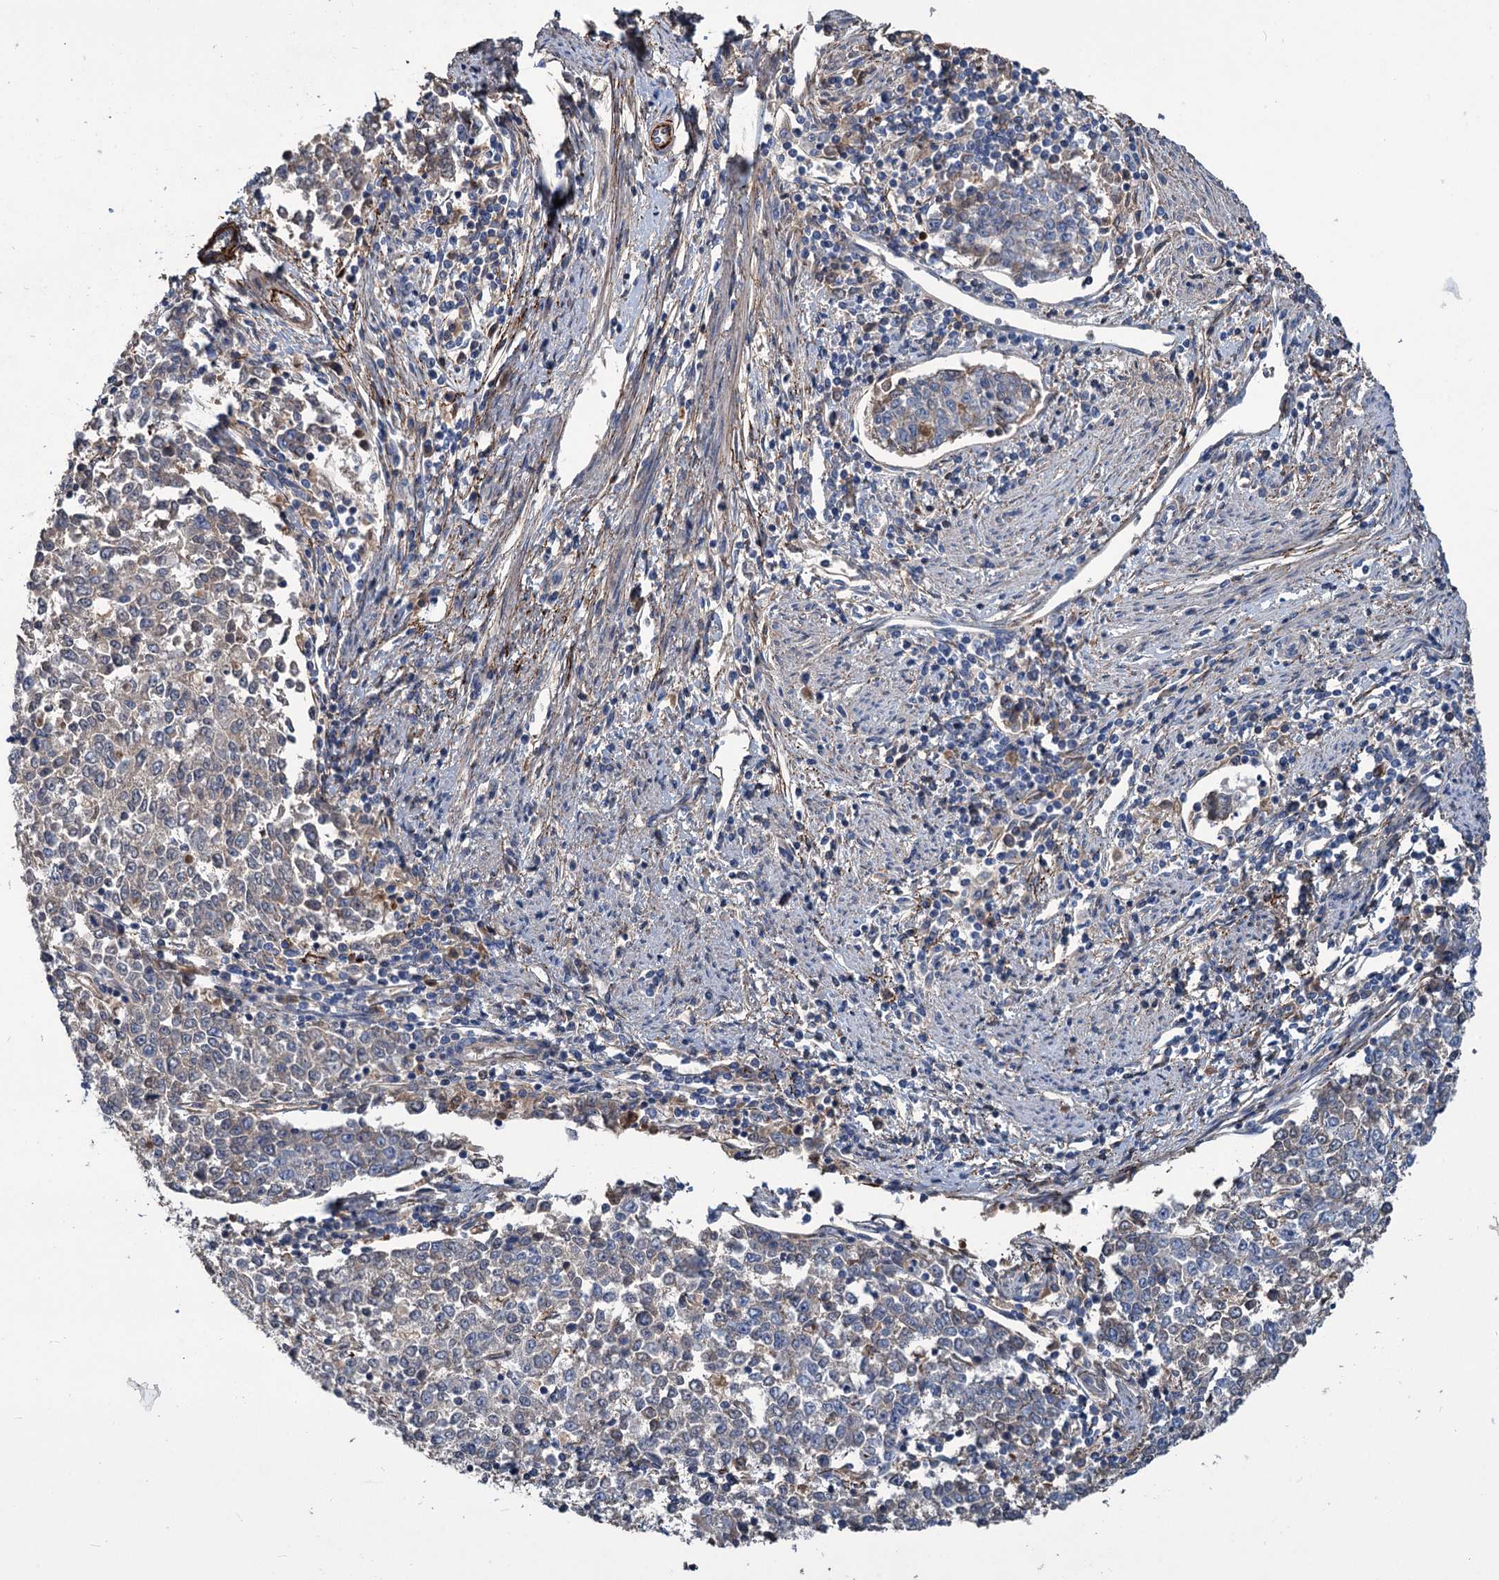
{"staining": {"intensity": "negative", "quantity": "none", "location": "none"}, "tissue": "endometrial cancer", "cell_type": "Tumor cells", "image_type": "cancer", "snomed": [{"axis": "morphology", "description": "Adenocarcinoma, NOS"}, {"axis": "topography", "description": "Endometrium"}], "caption": "This histopathology image is of adenocarcinoma (endometrial) stained with immunohistochemistry (IHC) to label a protein in brown with the nuclei are counter-stained blue. There is no expression in tumor cells. (DAB (3,3'-diaminobenzidine) IHC visualized using brightfield microscopy, high magnification).", "gene": "URAD", "patient": {"sex": "female", "age": 50}}